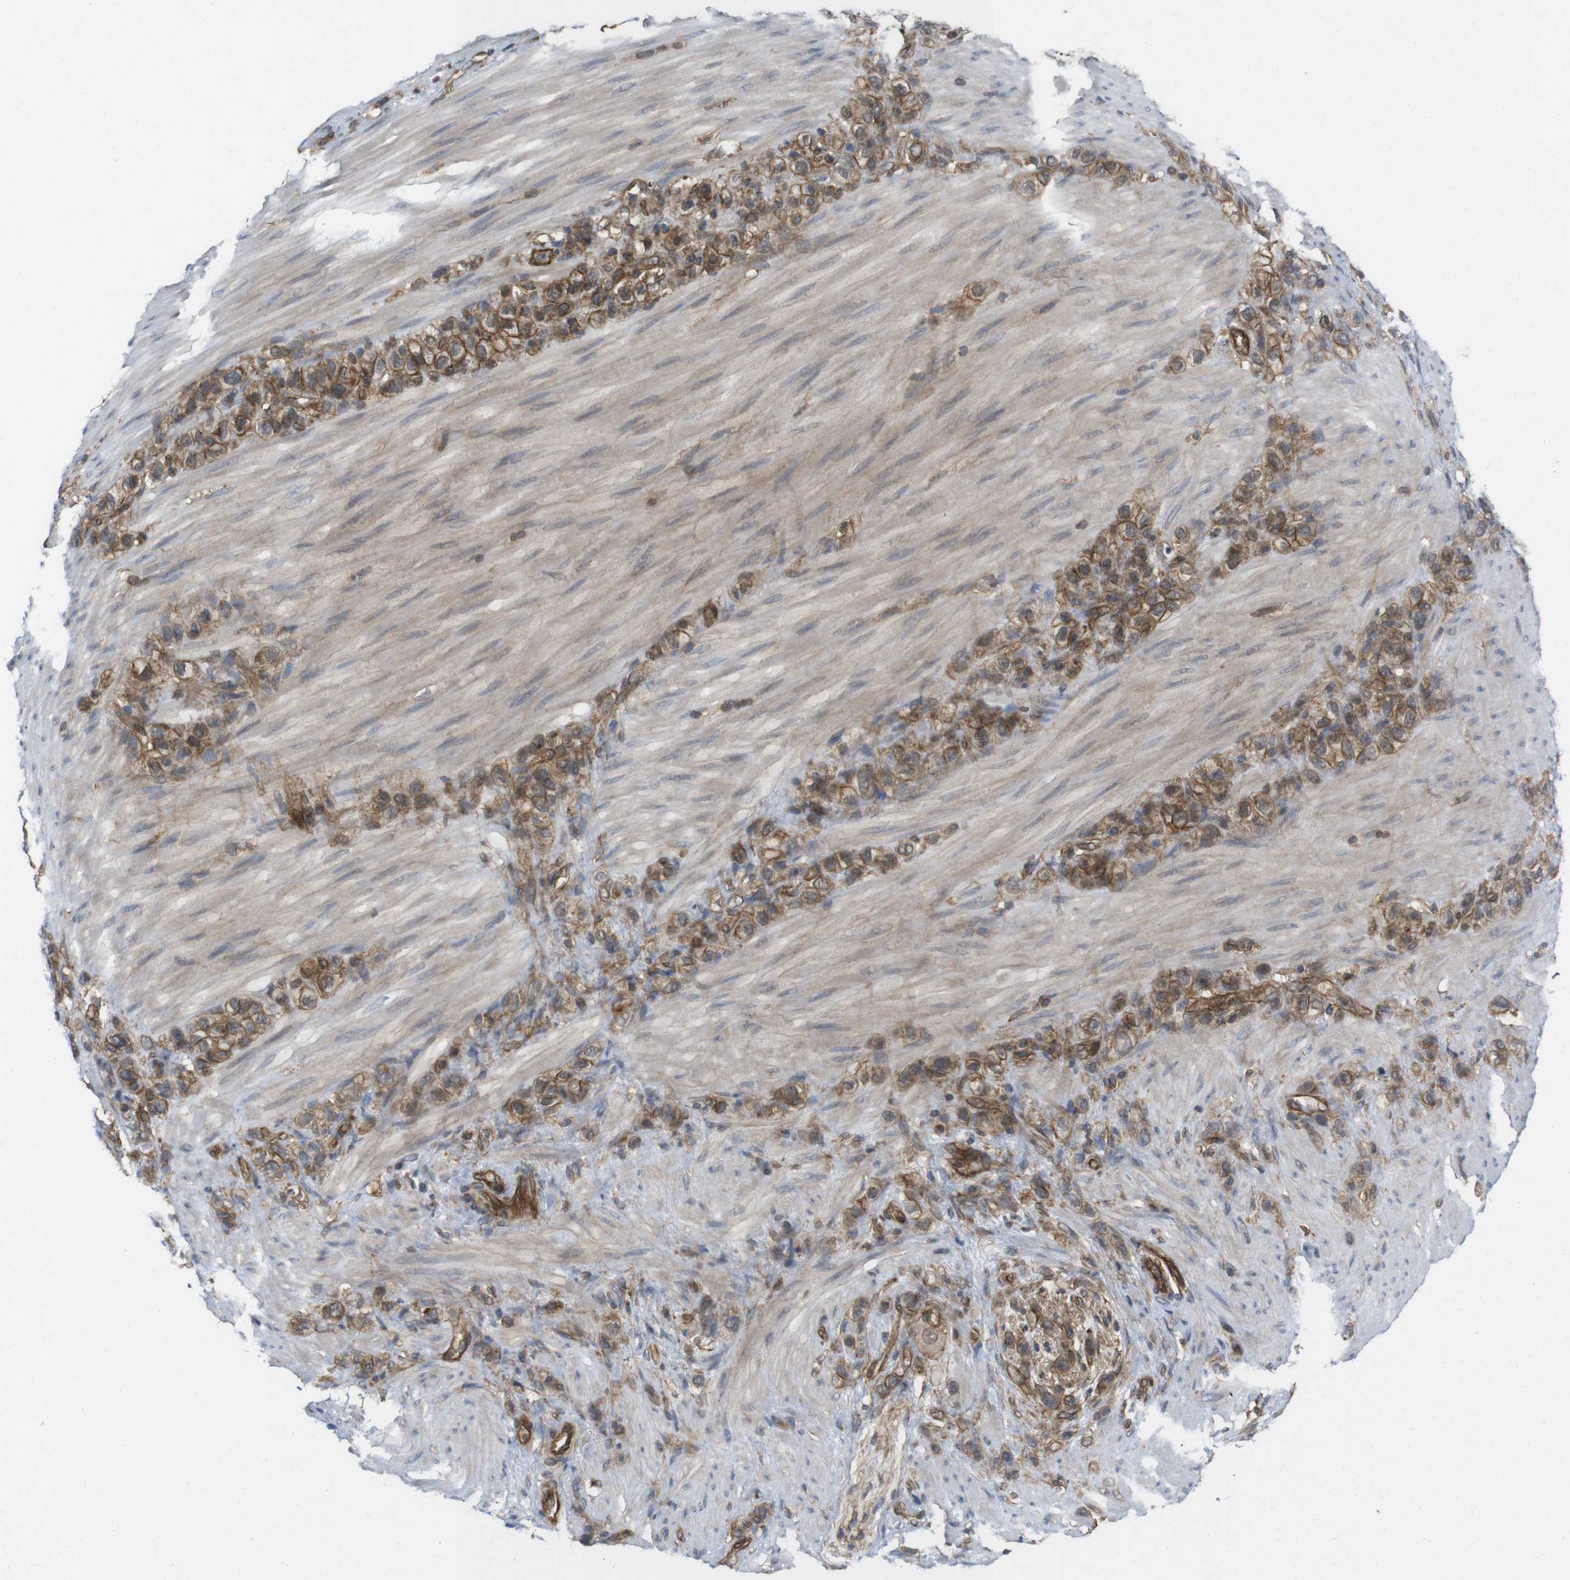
{"staining": {"intensity": "moderate", "quantity": ">75%", "location": "cytoplasmic/membranous"}, "tissue": "stomach cancer", "cell_type": "Tumor cells", "image_type": "cancer", "snomed": [{"axis": "morphology", "description": "Adenocarcinoma, NOS"}, {"axis": "morphology", "description": "Adenocarcinoma, High grade"}, {"axis": "topography", "description": "Stomach, upper"}, {"axis": "topography", "description": "Stomach, lower"}], "caption": "Immunohistochemistry micrograph of human stomach adenocarcinoma stained for a protein (brown), which demonstrates medium levels of moderate cytoplasmic/membranous positivity in about >75% of tumor cells.", "gene": "ZDHHC5", "patient": {"sex": "female", "age": 65}}